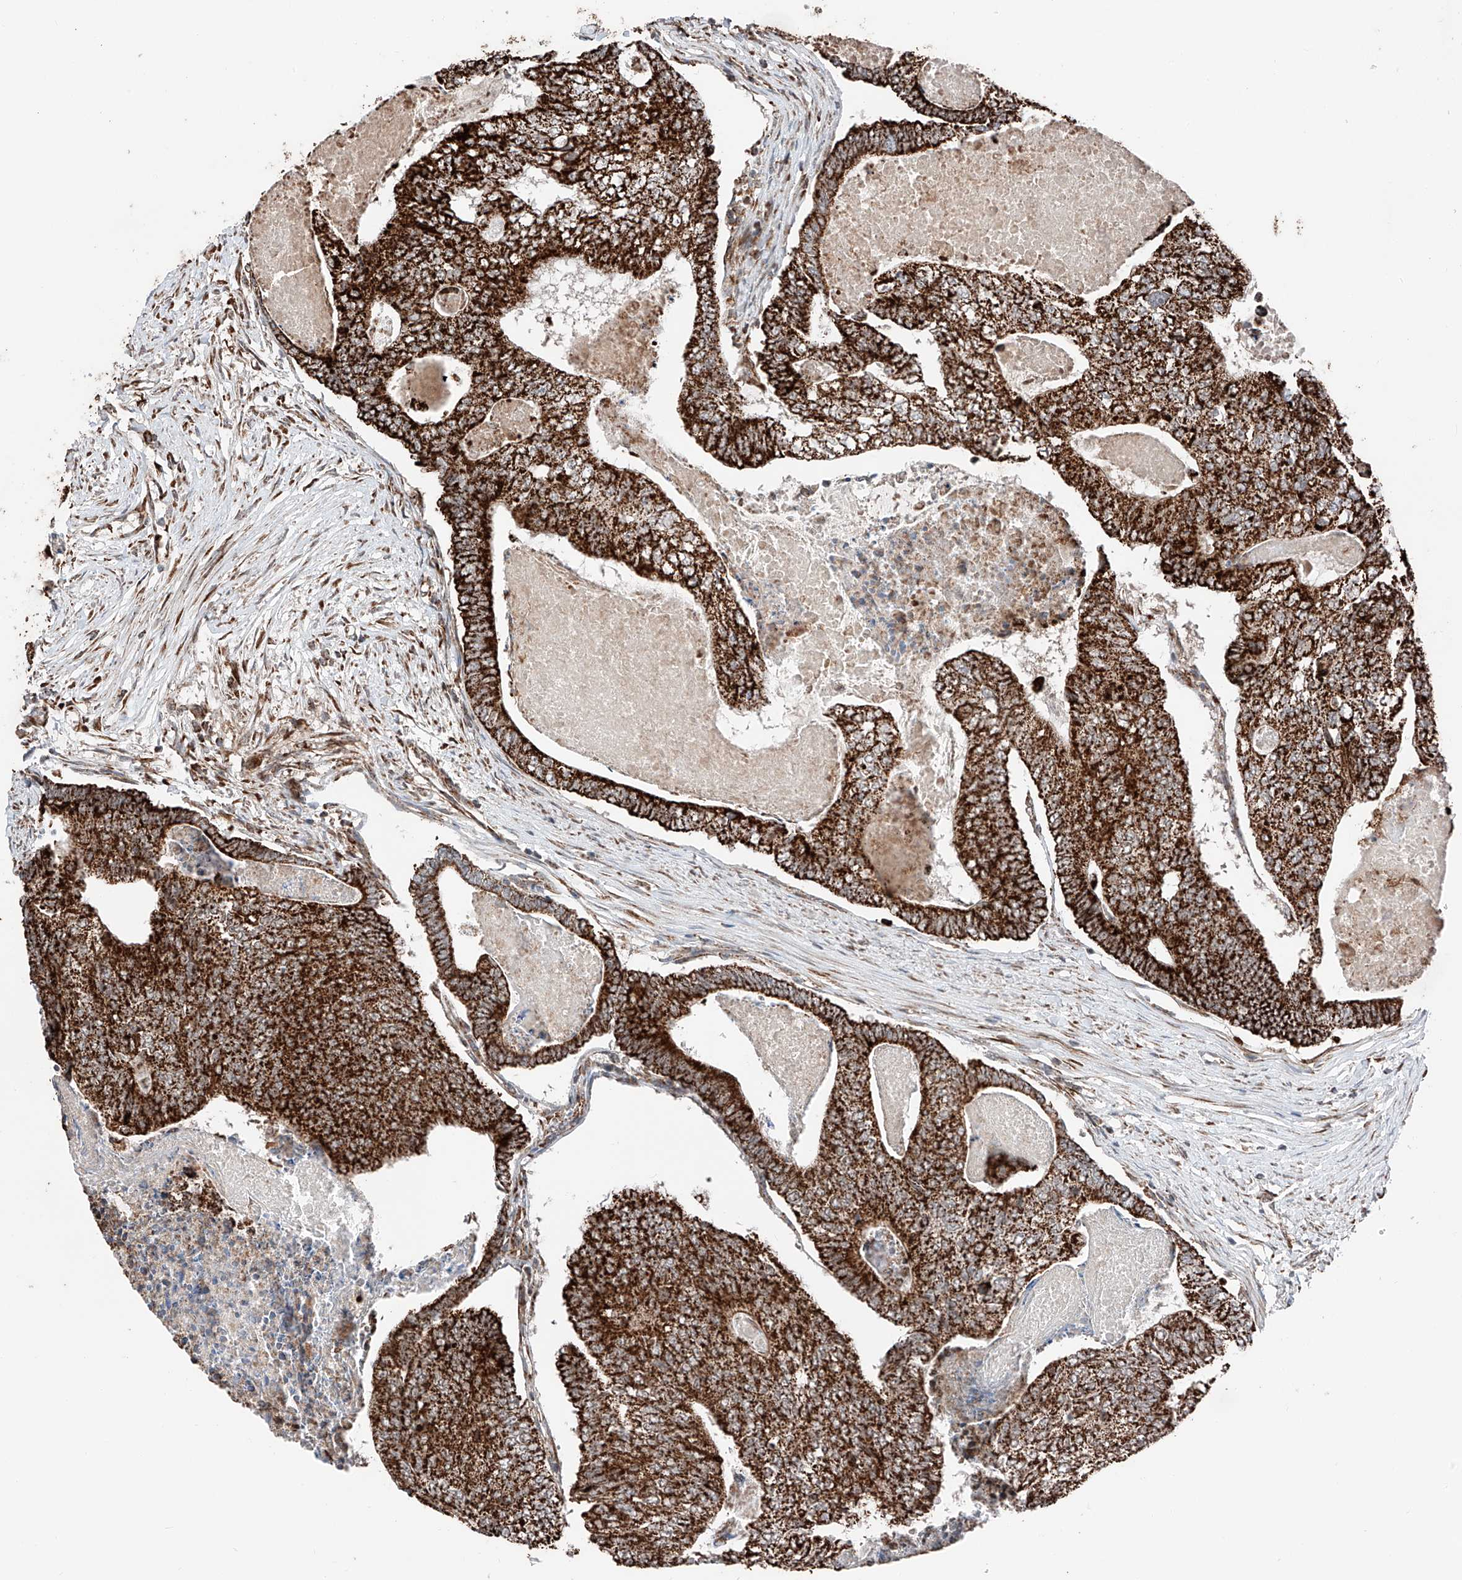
{"staining": {"intensity": "strong", "quantity": ">75%", "location": "cytoplasmic/membranous"}, "tissue": "colorectal cancer", "cell_type": "Tumor cells", "image_type": "cancer", "snomed": [{"axis": "morphology", "description": "Adenocarcinoma, NOS"}, {"axis": "topography", "description": "Colon"}], "caption": "A photomicrograph of adenocarcinoma (colorectal) stained for a protein demonstrates strong cytoplasmic/membranous brown staining in tumor cells. The protein of interest is shown in brown color, while the nuclei are stained blue.", "gene": "ZSCAN29", "patient": {"sex": "female", "age": 67}}